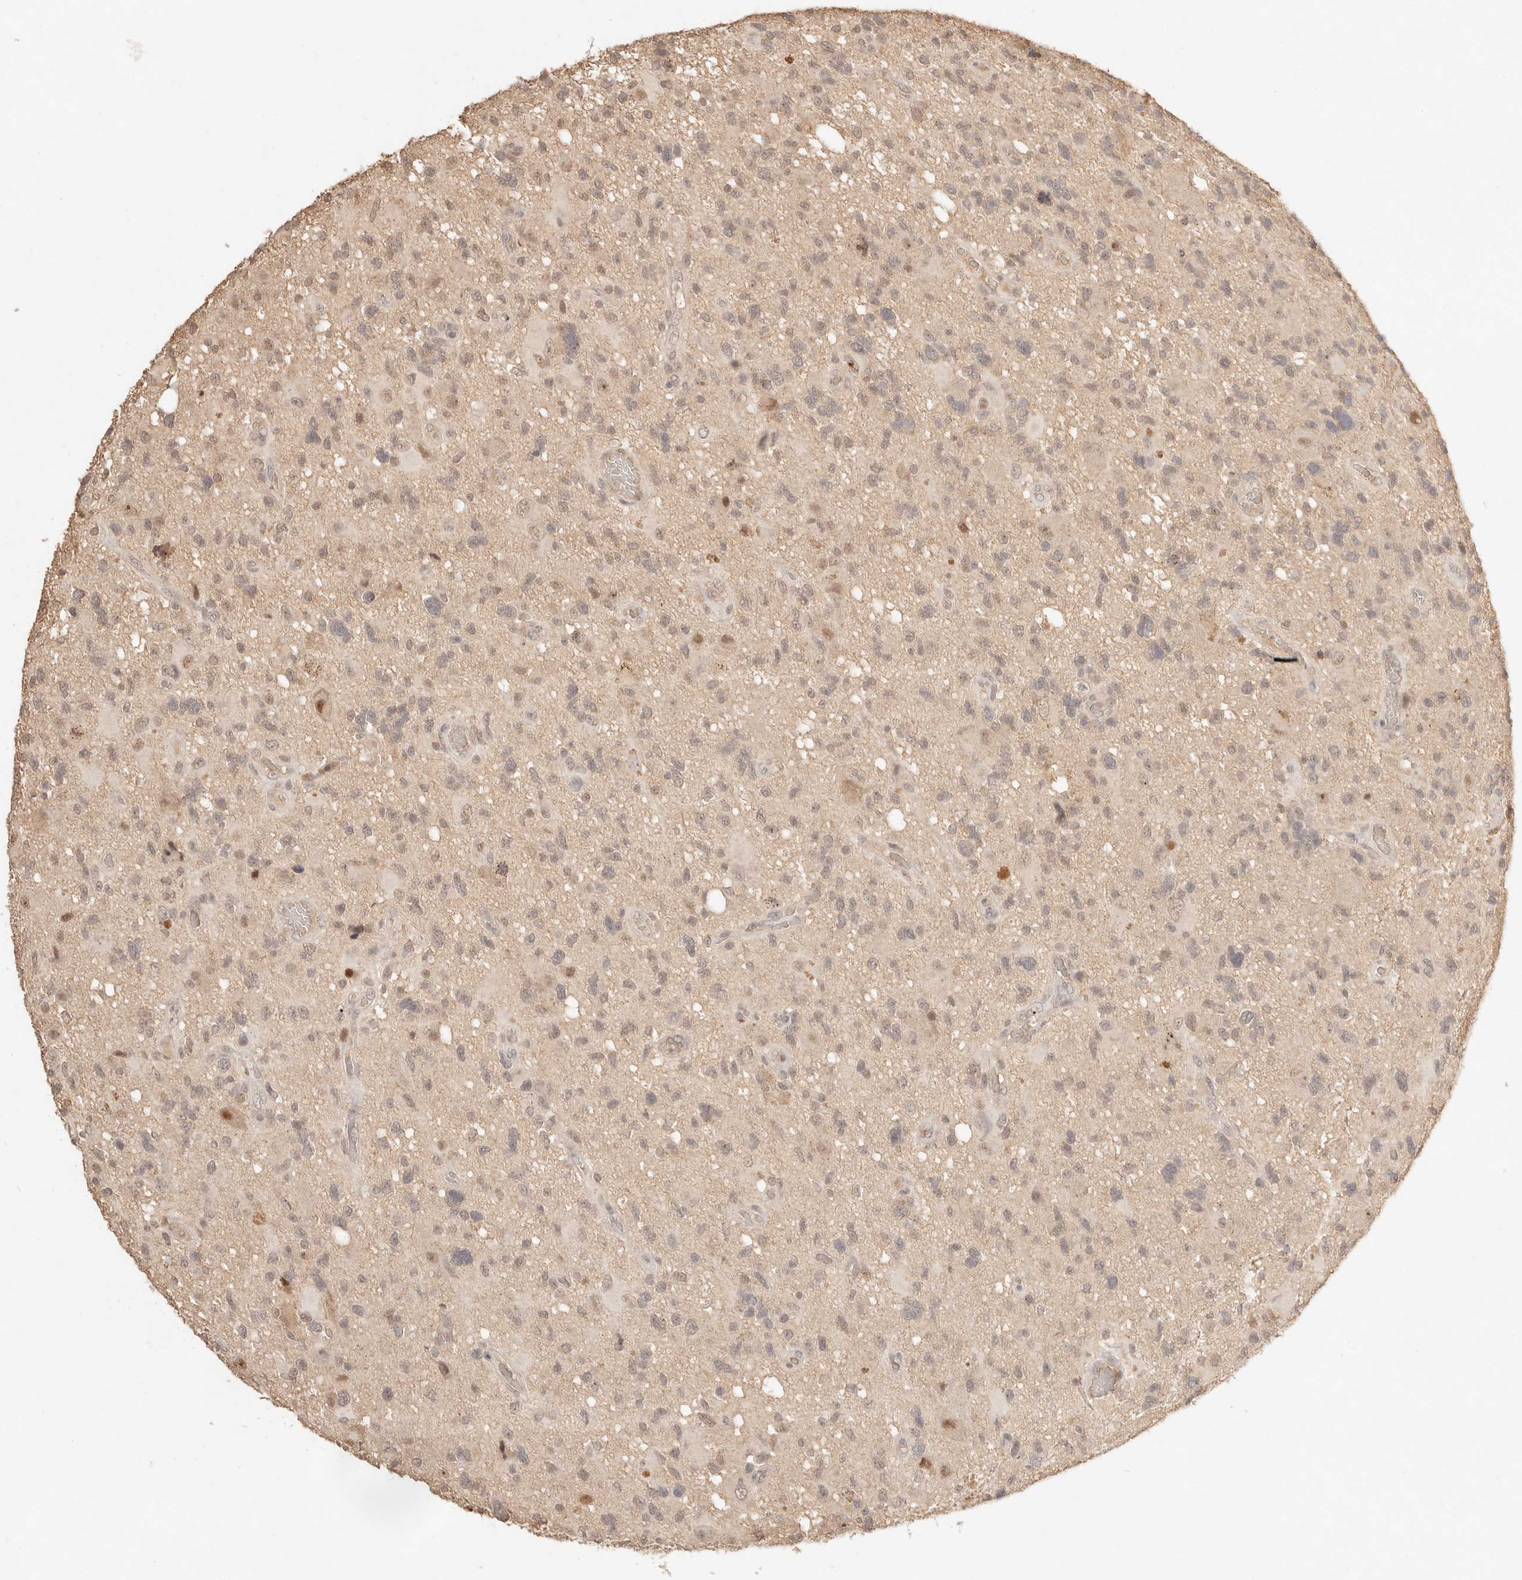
{"staining": {"intensity": "weak", "quantity": ">75%", "location": "nuclear"}, "tissue": "glioma", "cell_type": "Tumor cells", "image_type": "cancer", "snomed": [{"axis": "morphology", "description": "Glioma, malignant, High grade"}, {"axis": "topography", "description": "Brain"}], "caption": "Protein analysis of malignant glioma (high-grade) tissue demonstrates weak nuclear expression in about >75% of tumor cells.", "gene": "MEP1A", "patient": {"sex": "male", "age": 33}}